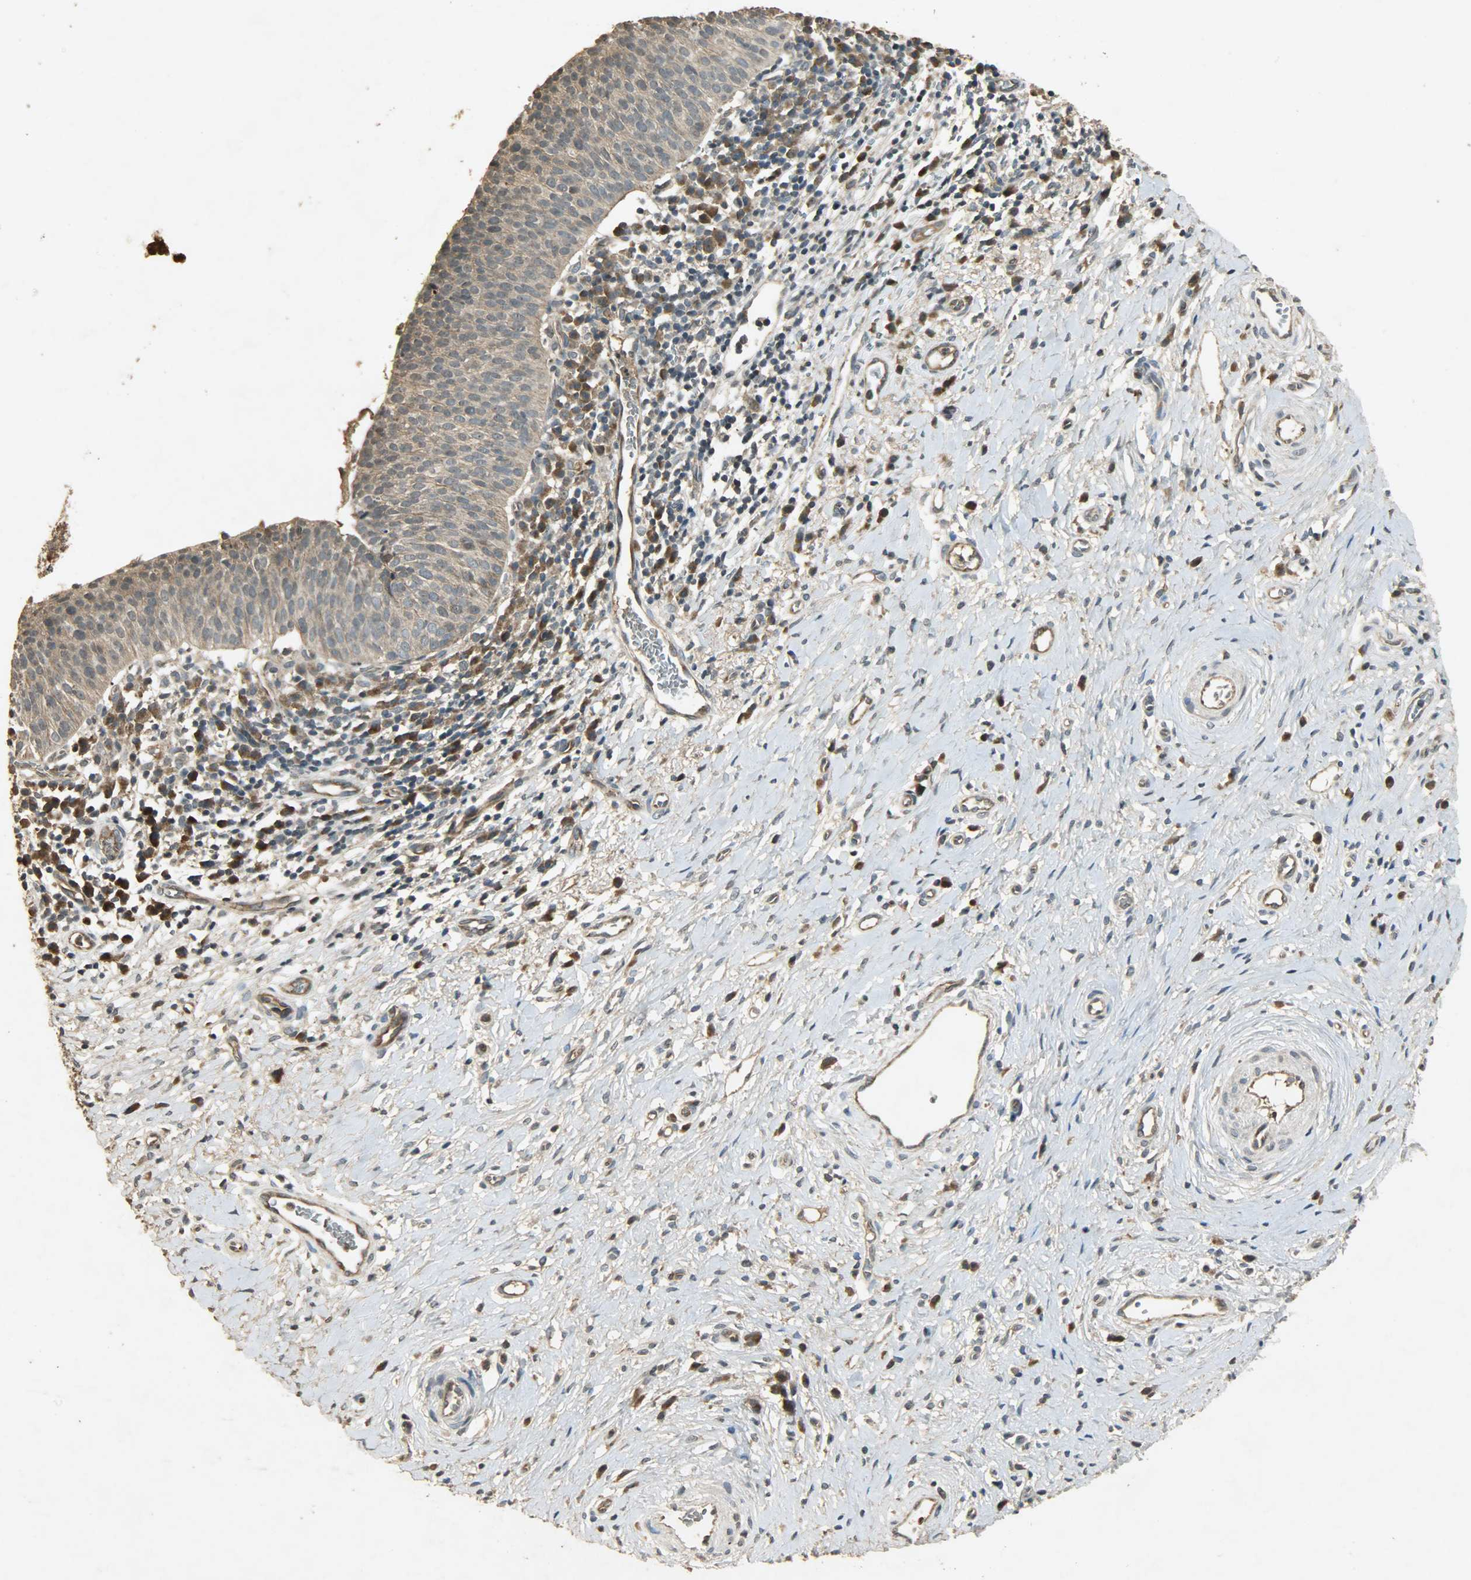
{"staining": {"intensity": "weak", "quantity": ">75%", "location": "cytoplasmic/membranous"}, "tissue": "cervical cancer", "cell_type": "Tumor cells", "image_type": "cancer", "snomed": [{"axis": "morphology", "description": "Normal tissue, NOS"}, {"axis": "morphology", "description": "Squamous cell carcinoma, NOS"}, {"axis": "topography", "description": "Cervix"}], "caption": "High-magnification brightfield microscopy of cervical cancer stained with DAB (brown) and counterstained with hematoxylin (blue). tumor cells exhibit weak cytoplasmic/membranous staining is identified in about>75% of cells. Nuclei are stained in blue.", "gene": "ATP2B1", "patient": {"sex": "female", "age": 39}}